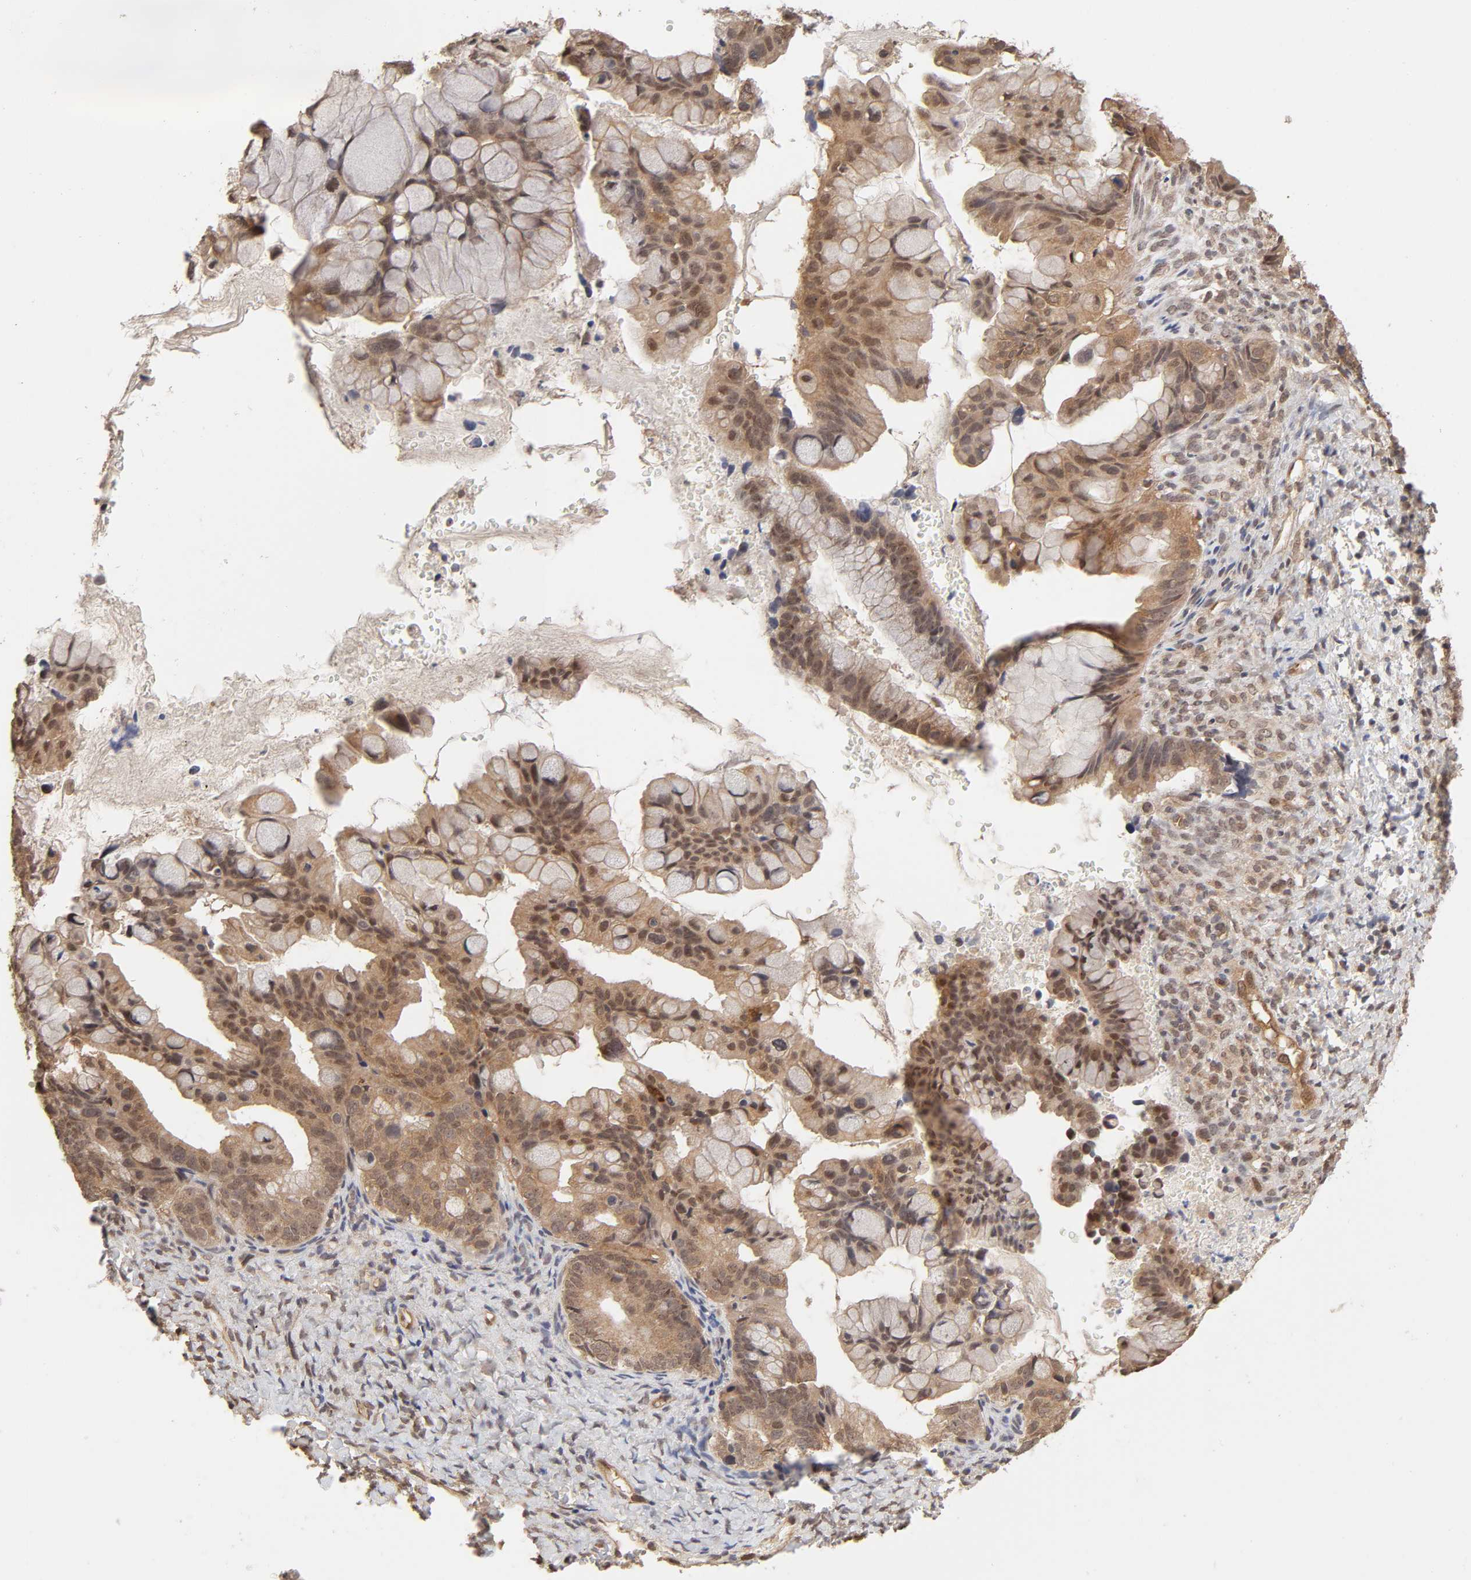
{"staining": {"intensity": "moderate", "quantity": ">75%", "location": "cytoplasmic/membranous"}, "tissue": "ovarian cancer", "cell_type": "Tumor cells", "image_type": "cancer", "snomed": [{"axis": "morphology", "description": "Cystadenocarcinoma, mucinous, NOS"}, {"axis": "topography", "description": "Ovary"}], "caption": "A medium amount of moderate cytoplasmic/membranous expression is appreciated in about >75% of tumor cells in ovarian mucinous cystadenocarcinoma tissue.", "gene": "MAPK1", "patient": {"sex": "female", "age": 36}}